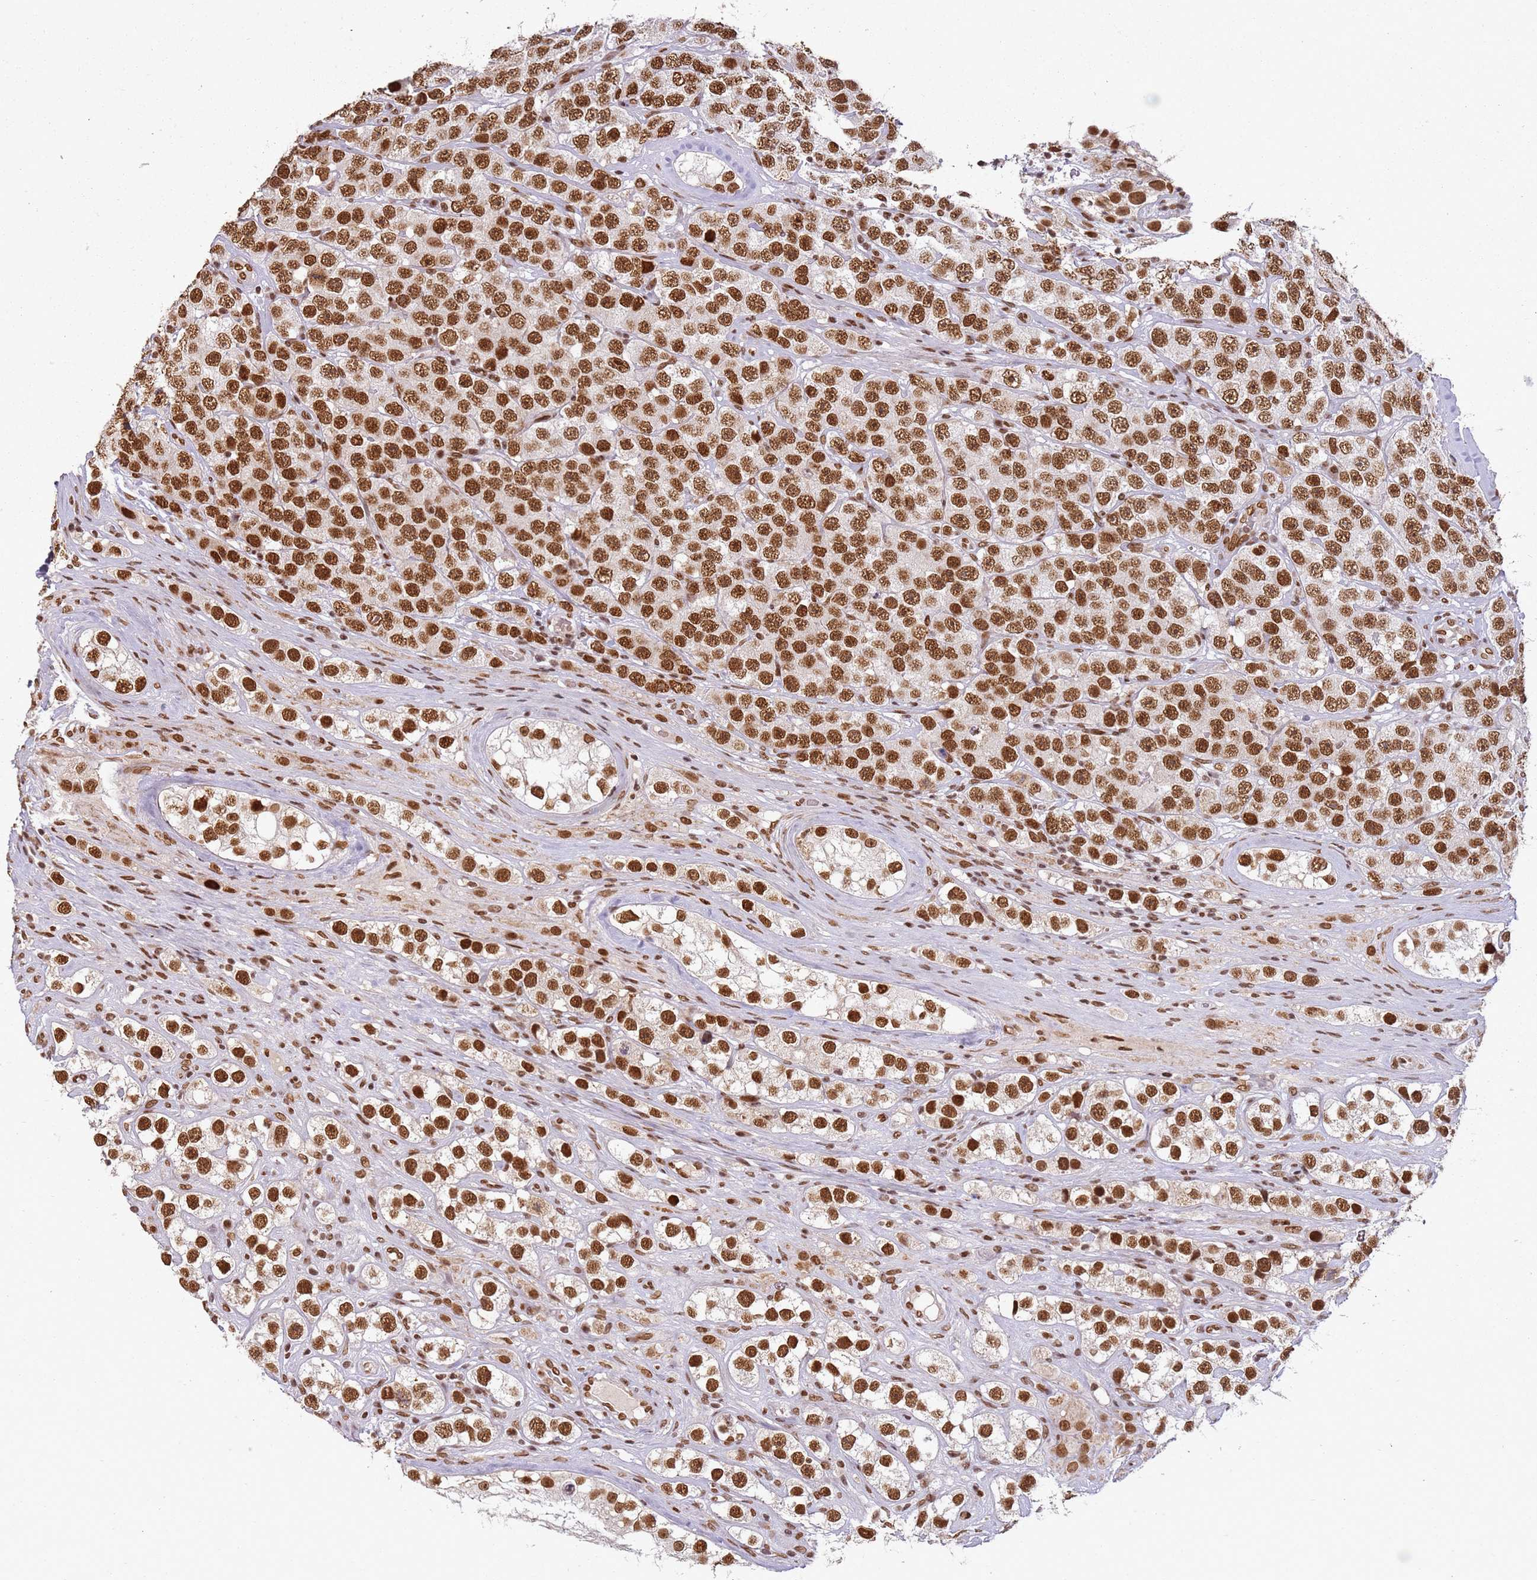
{"staining": {"intensity": "strong", "quantity": ">75%", "location": "nuclear"}, "tissue": "testis cancer", "cell_type": "Tumor cells", "image_type": "cancer", "snomed": [{"axis": "morphology", "description": "Seminoma, NOS"}, {"axis": "topography", "description": "Testis"}], "caption": "Testis cancer stained with DAB immunohistochemistry (IHC) reveals high levels of strong nuclear expression in approximately >75% of tumor cells.", "gene": "TENT4A", "patient": {"sex": "male", "age": 28}}